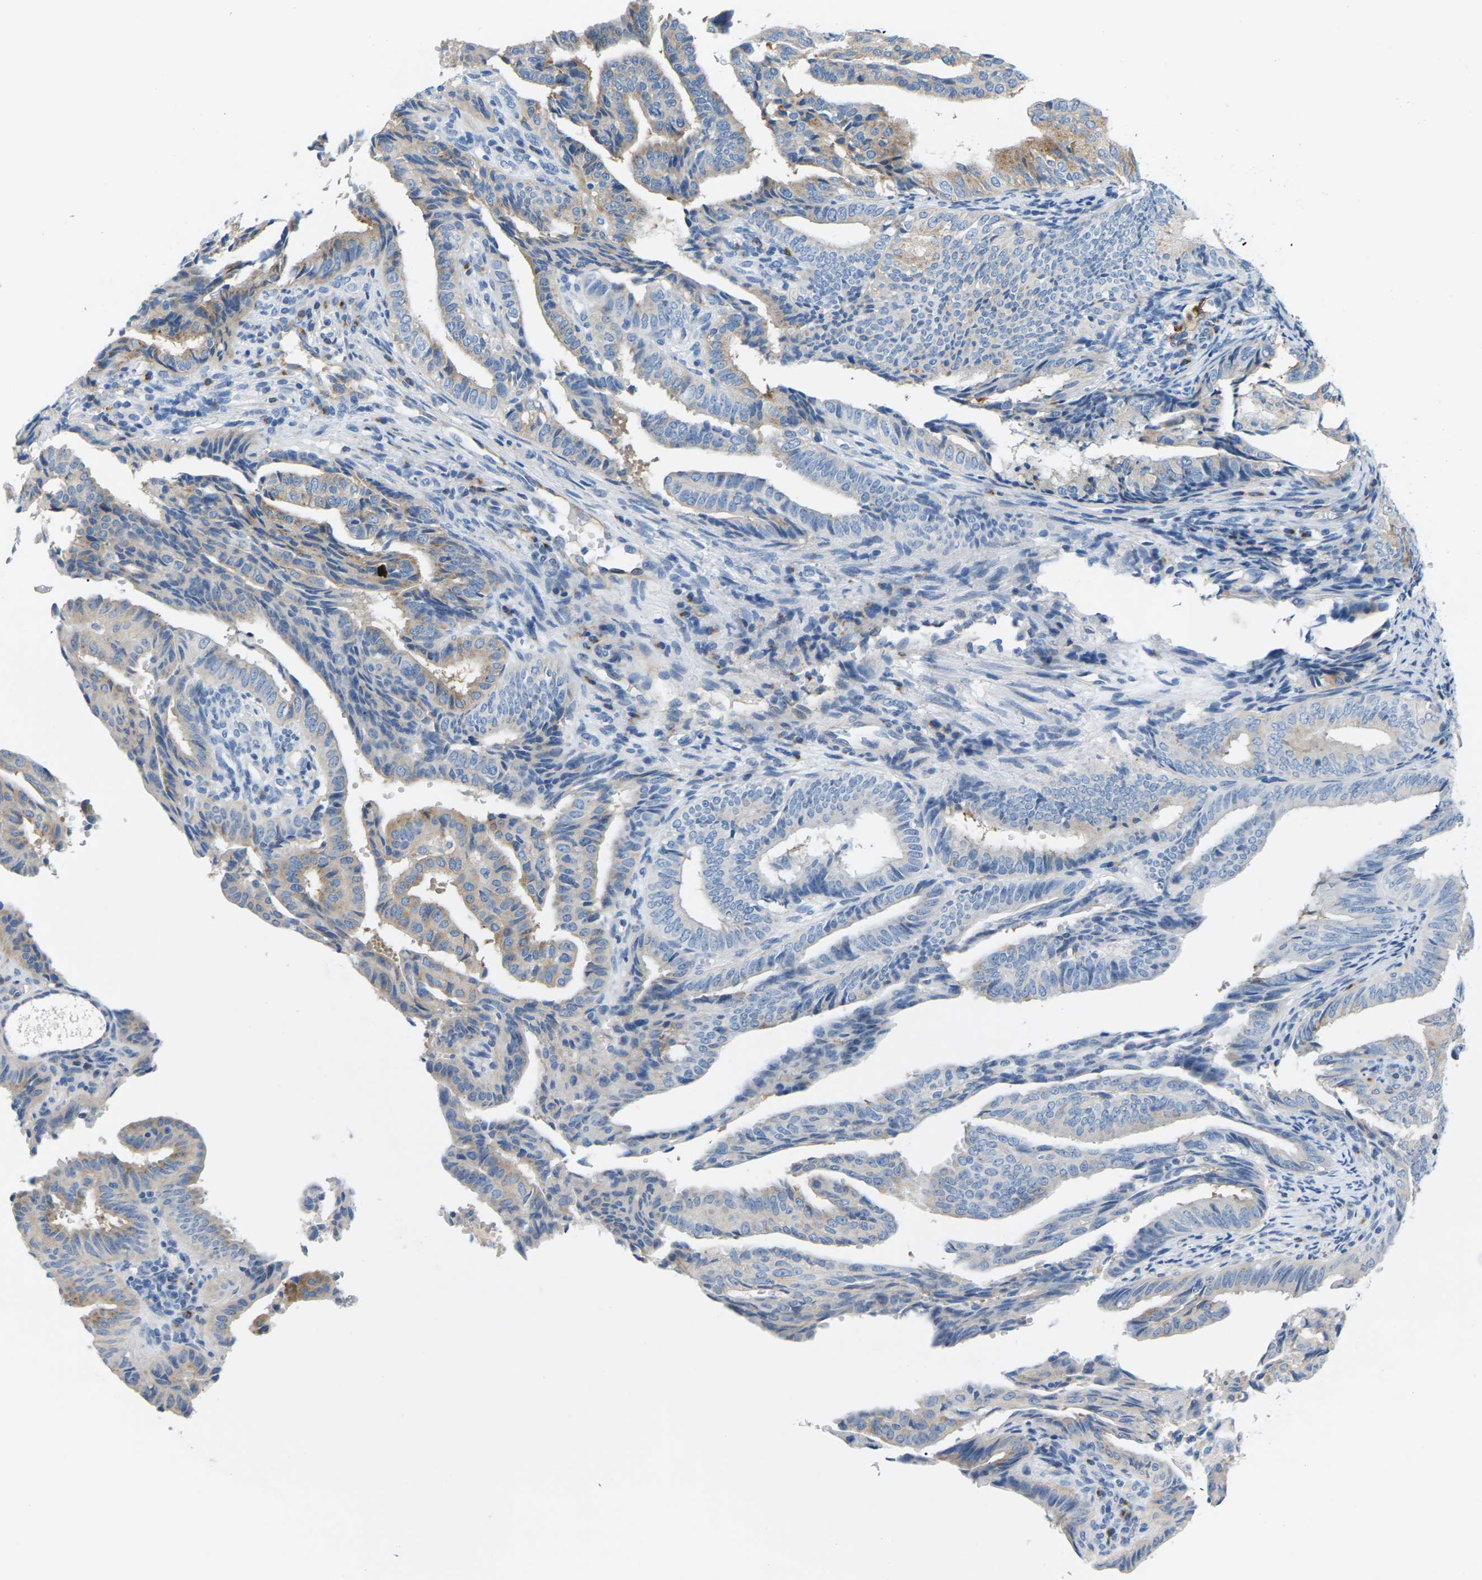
{"staining": {"intensity": "weak", "quantity": "25%-75%", "location": "cytoplasmic/membranous"}, "tissue": "endometrial cancer", "cell_type": "Tumor cells", "image_type": "cancer", "snomed": [{"axis": "morphology", "description": "Adenocarcinoma, NOS"}, {"axis": "topography", "description": "Endometrium"}], "caption": "This micrograph displays endometrial adenocarcinoma stained with immunohistochemistry to label a protein in brown. The cytoplasmic/membranous of tumor cells show weak positivity for the protein. Nuclei are counter-stained blue.", "gene": "SYNGR2", "patient": {"sex": "female", "age": 58}}